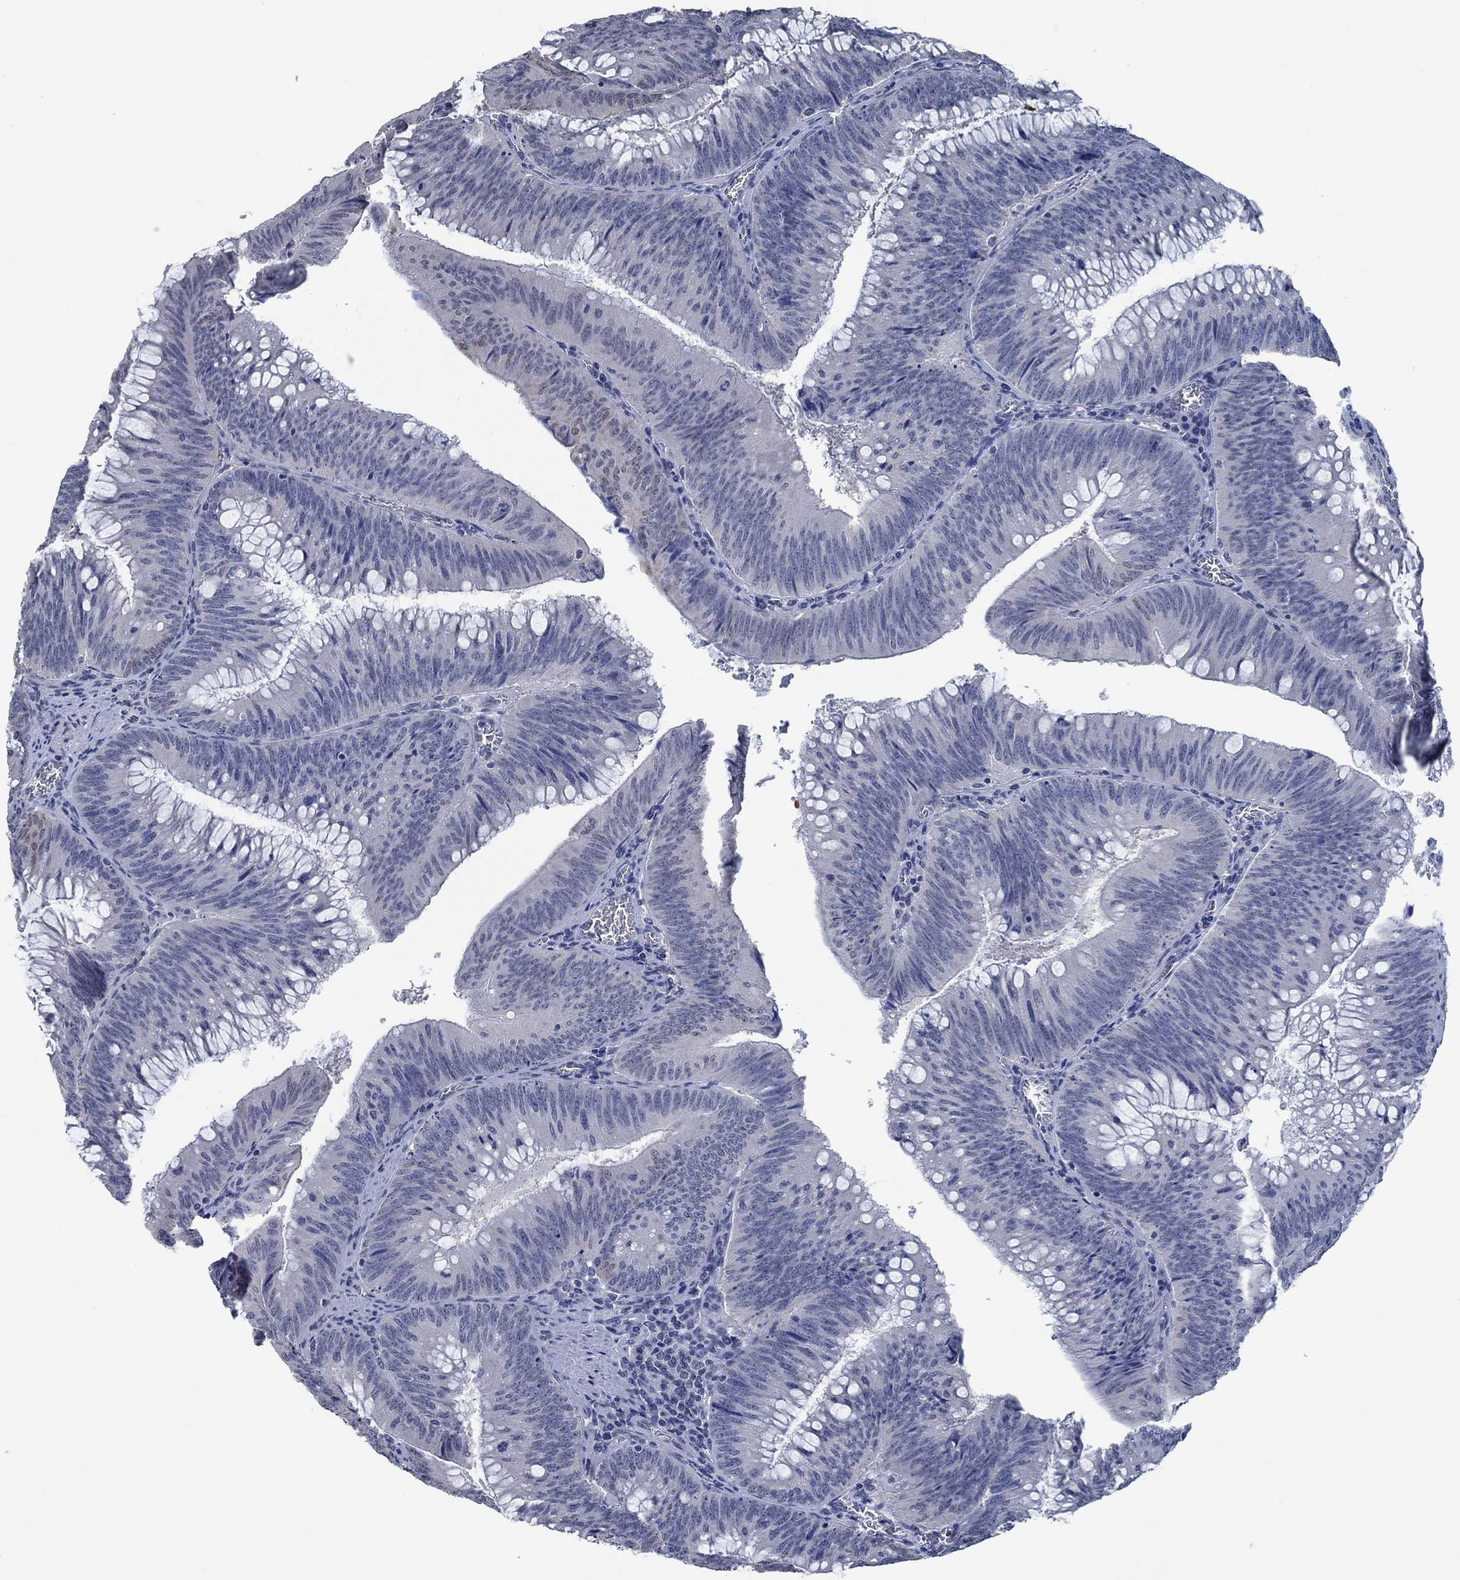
{"staining": {"intensity": "negative", "quantity": "none", "location": "none"}, "tissue": "colorectal cancer", "cell_type": "Tumor cells", "image_type": "cancer", "snomed": [{"axis": "morphology", "description": "Adenocarcinoma, NOS"}, {"axis": "topography", "description": "Rectum"}], "caption": "IHC micrograph of neoplastic tissue: human adenocarcinoma (colorectal) stained with DAB (3,3'-diaminobenzidine) demonstrates no significant protein staining in tumor cells. The staining is performed using DAB (3,3'-diaminobenzidine) brown chromogen with nuclei counter-stained in using hematoxylin.", "gene": "OBSCN", "patient": {"sex": "female", "age": 72}}